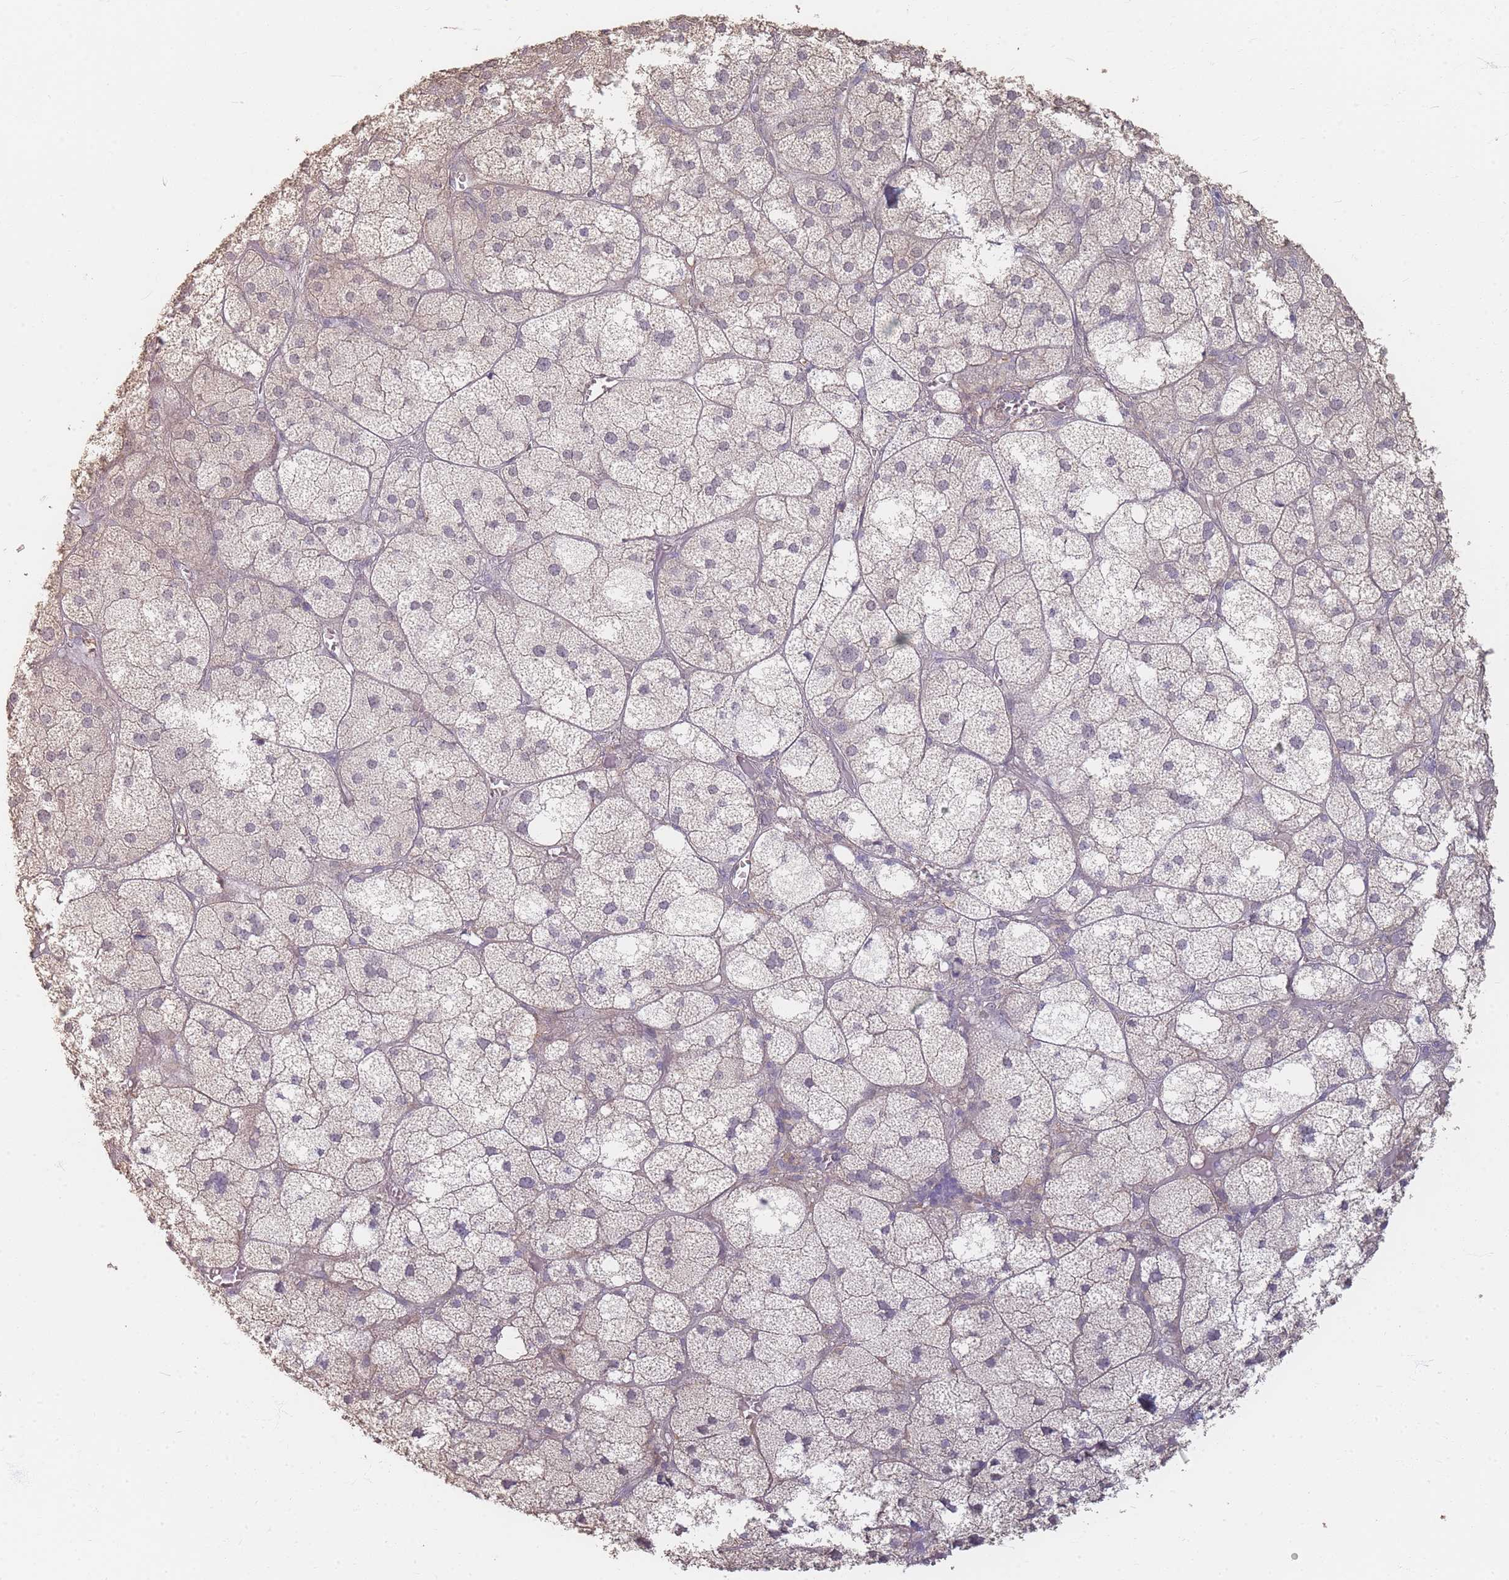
{"staining": {"intensity": "negative", "quantity": "none", "location": "none"}, "tissue": "adrenal gland", "cell_type": "Glandular cells", "image_type": "normal", "snomed": [{"axis": "morphology", "description": "Normal tissue, NOS"}, {"axis": "topography", "description": "Adrenal gland"}], "caption": "Glandular cells show no significant protein staining in benign adrenal gland. (Brightfield microscopy of DAB immunohistochemistry at high magnification).", "gene": "RFTN1", "patient": {"sex": "female", "age": 61}}